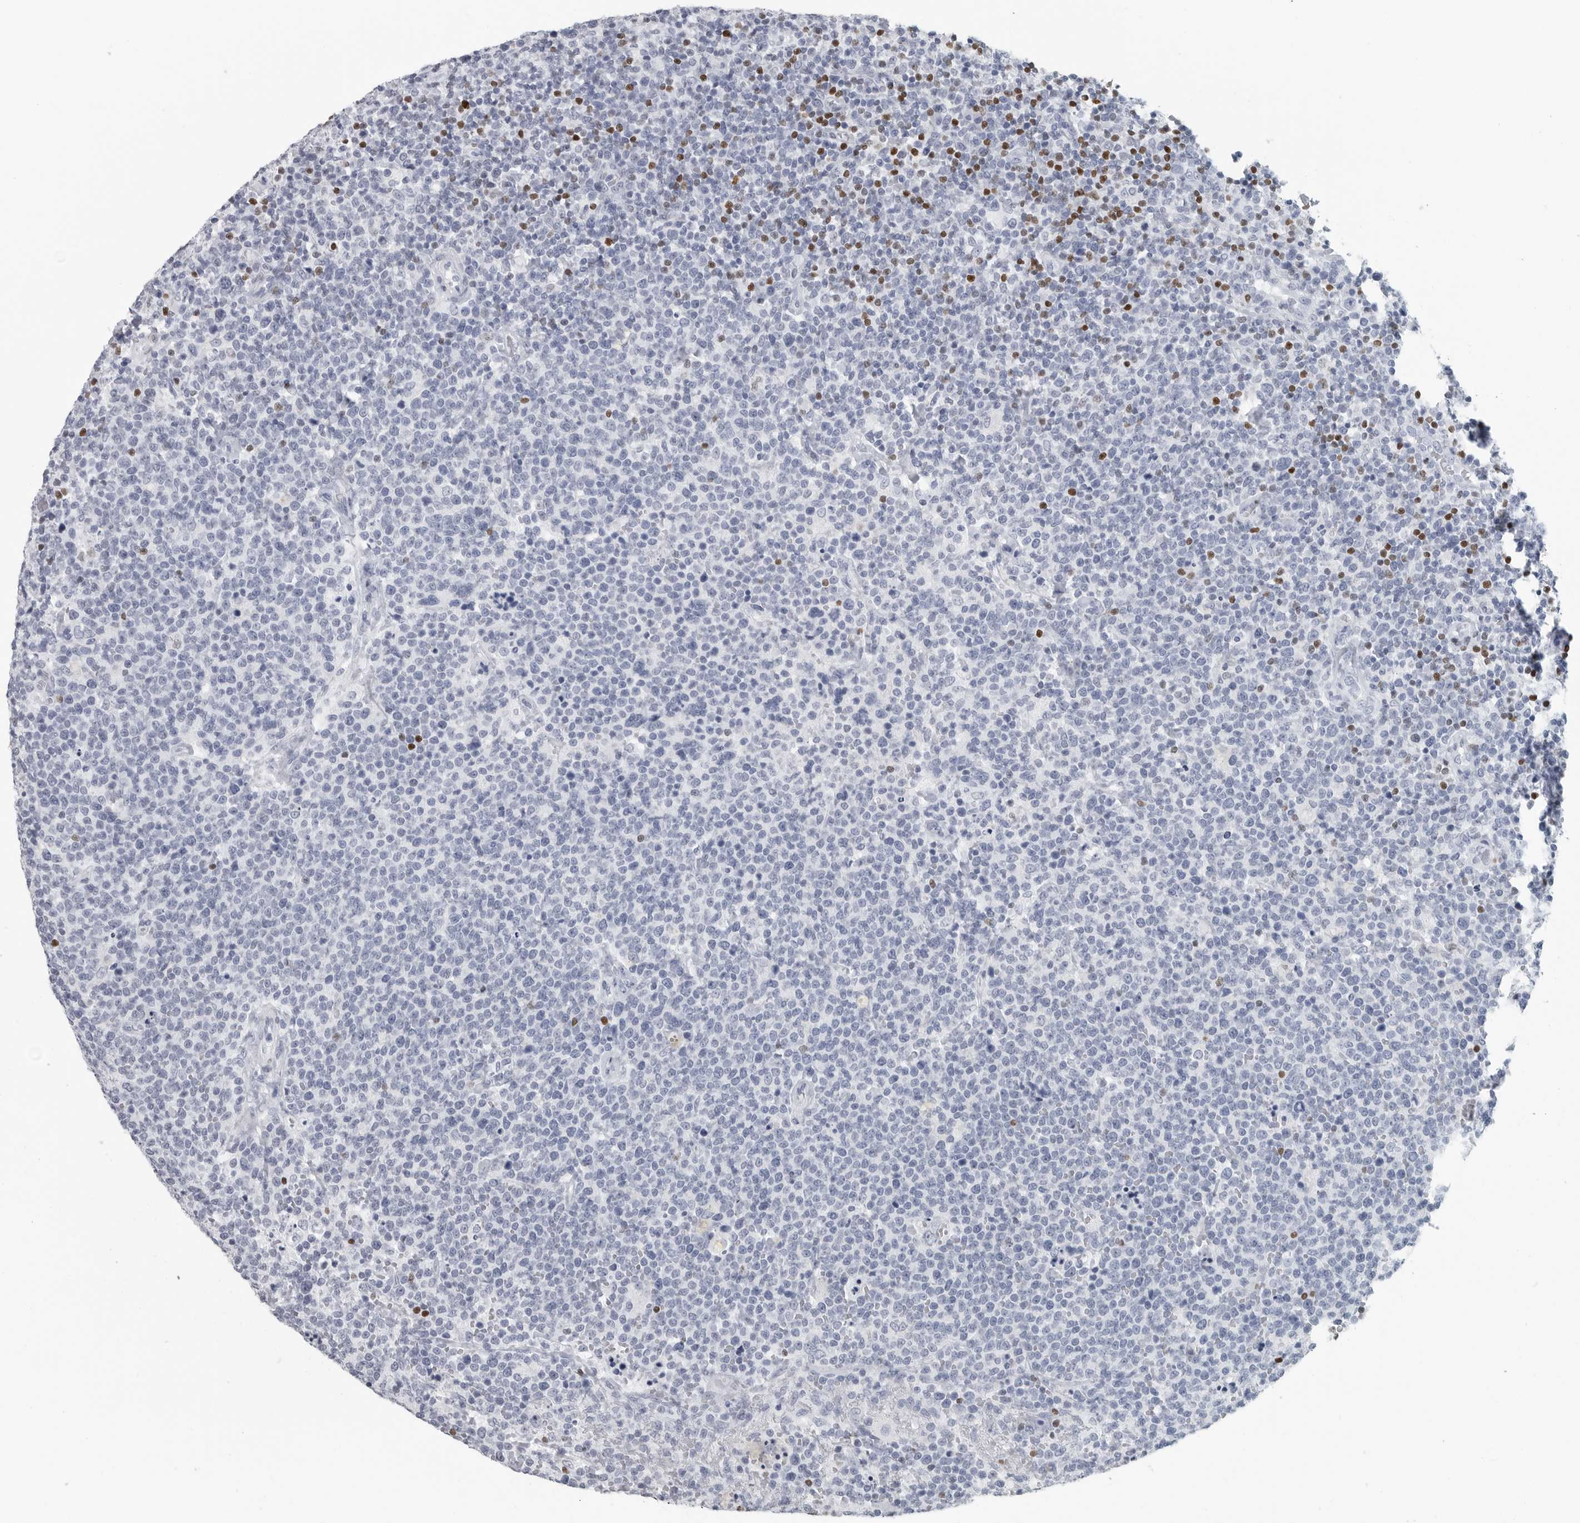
{"staining": {"intensity": "negative", "quantity": "none", "location": "none"}, "tissue": "lymphoma", "cell_type": "Tumor cells", "image_type": "cancer", "snomed": [{"axis": "morphology", "description": "Malignant lymphoma, non-Hodgkin's type, High grade"}, {"axis": "topography", "description": "Lymph node"}], "caption": "Immunohistochemistry (IHC) of human malignant lymphoma, non-Hodgkin's type (high-grade) shows no staining in tumor cells.", "gene": "SATB2", "patient": {"sex": "male", "age": 61}}